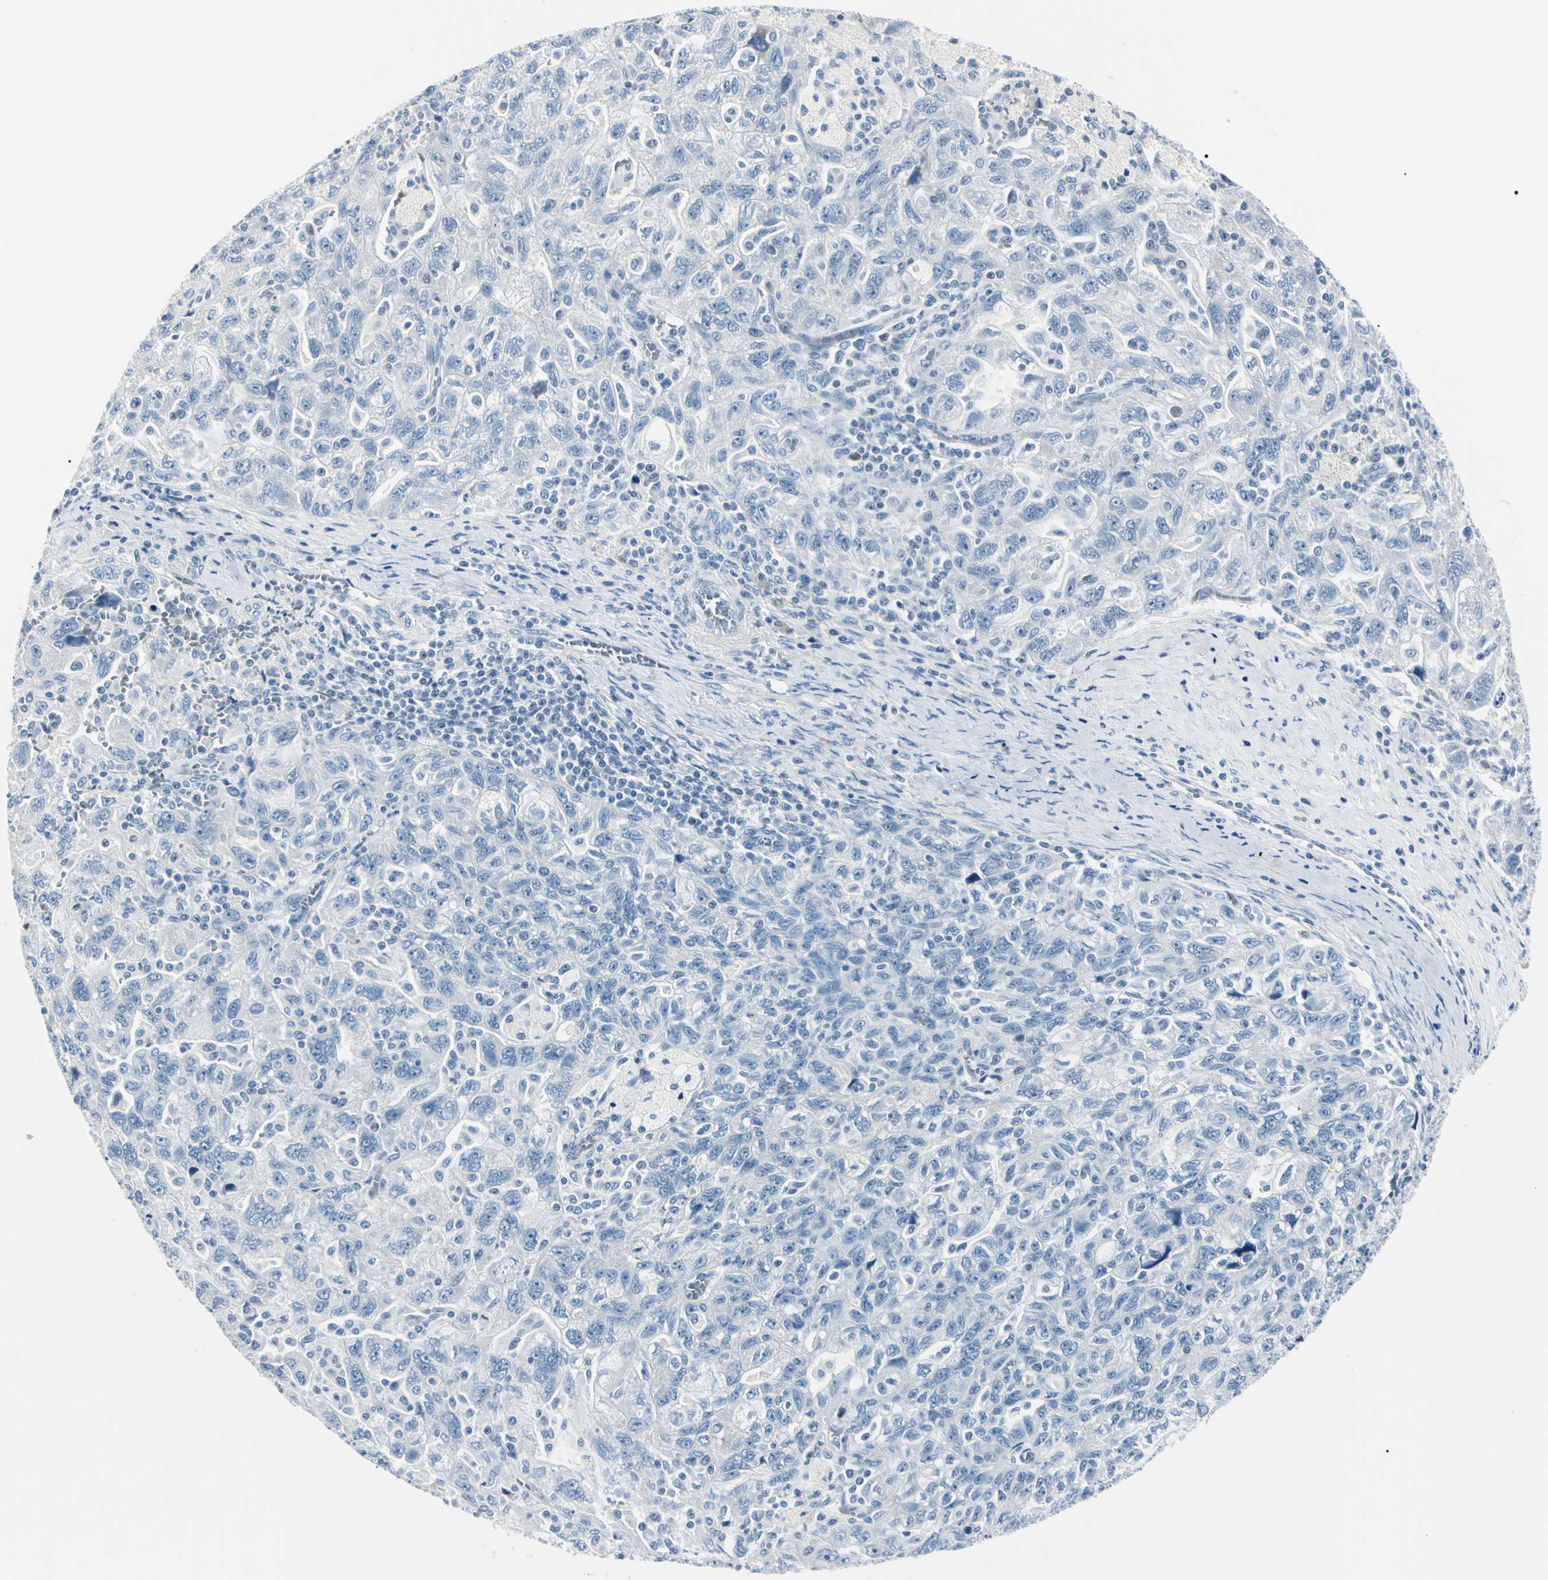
{"staining": {"intensity": "negative", "quantity": "none", "location": "none"}, "tissue": "ovarian cancer", "cell_type": "Tumor cells", "image_type": "cancer", "snomed": [{"axis": "morphology", "description": "Carcinoma, NOS"}, {"axis": "morphology", "description": "Cystadenocarcinoma, serous, NOS"}, {"axis": "topography", "description": "Ovary"}], "caption": "An immunohistochemistry (IHC) photomicrograph of ovarian cancer (serous cystadenocarcinoma) is shown. There is no staining in tumor cells of ovarian cancer (serous cystadenocarcinoma).", "gene": "CA2", "patient": {"sex": "female", "age": 69}}